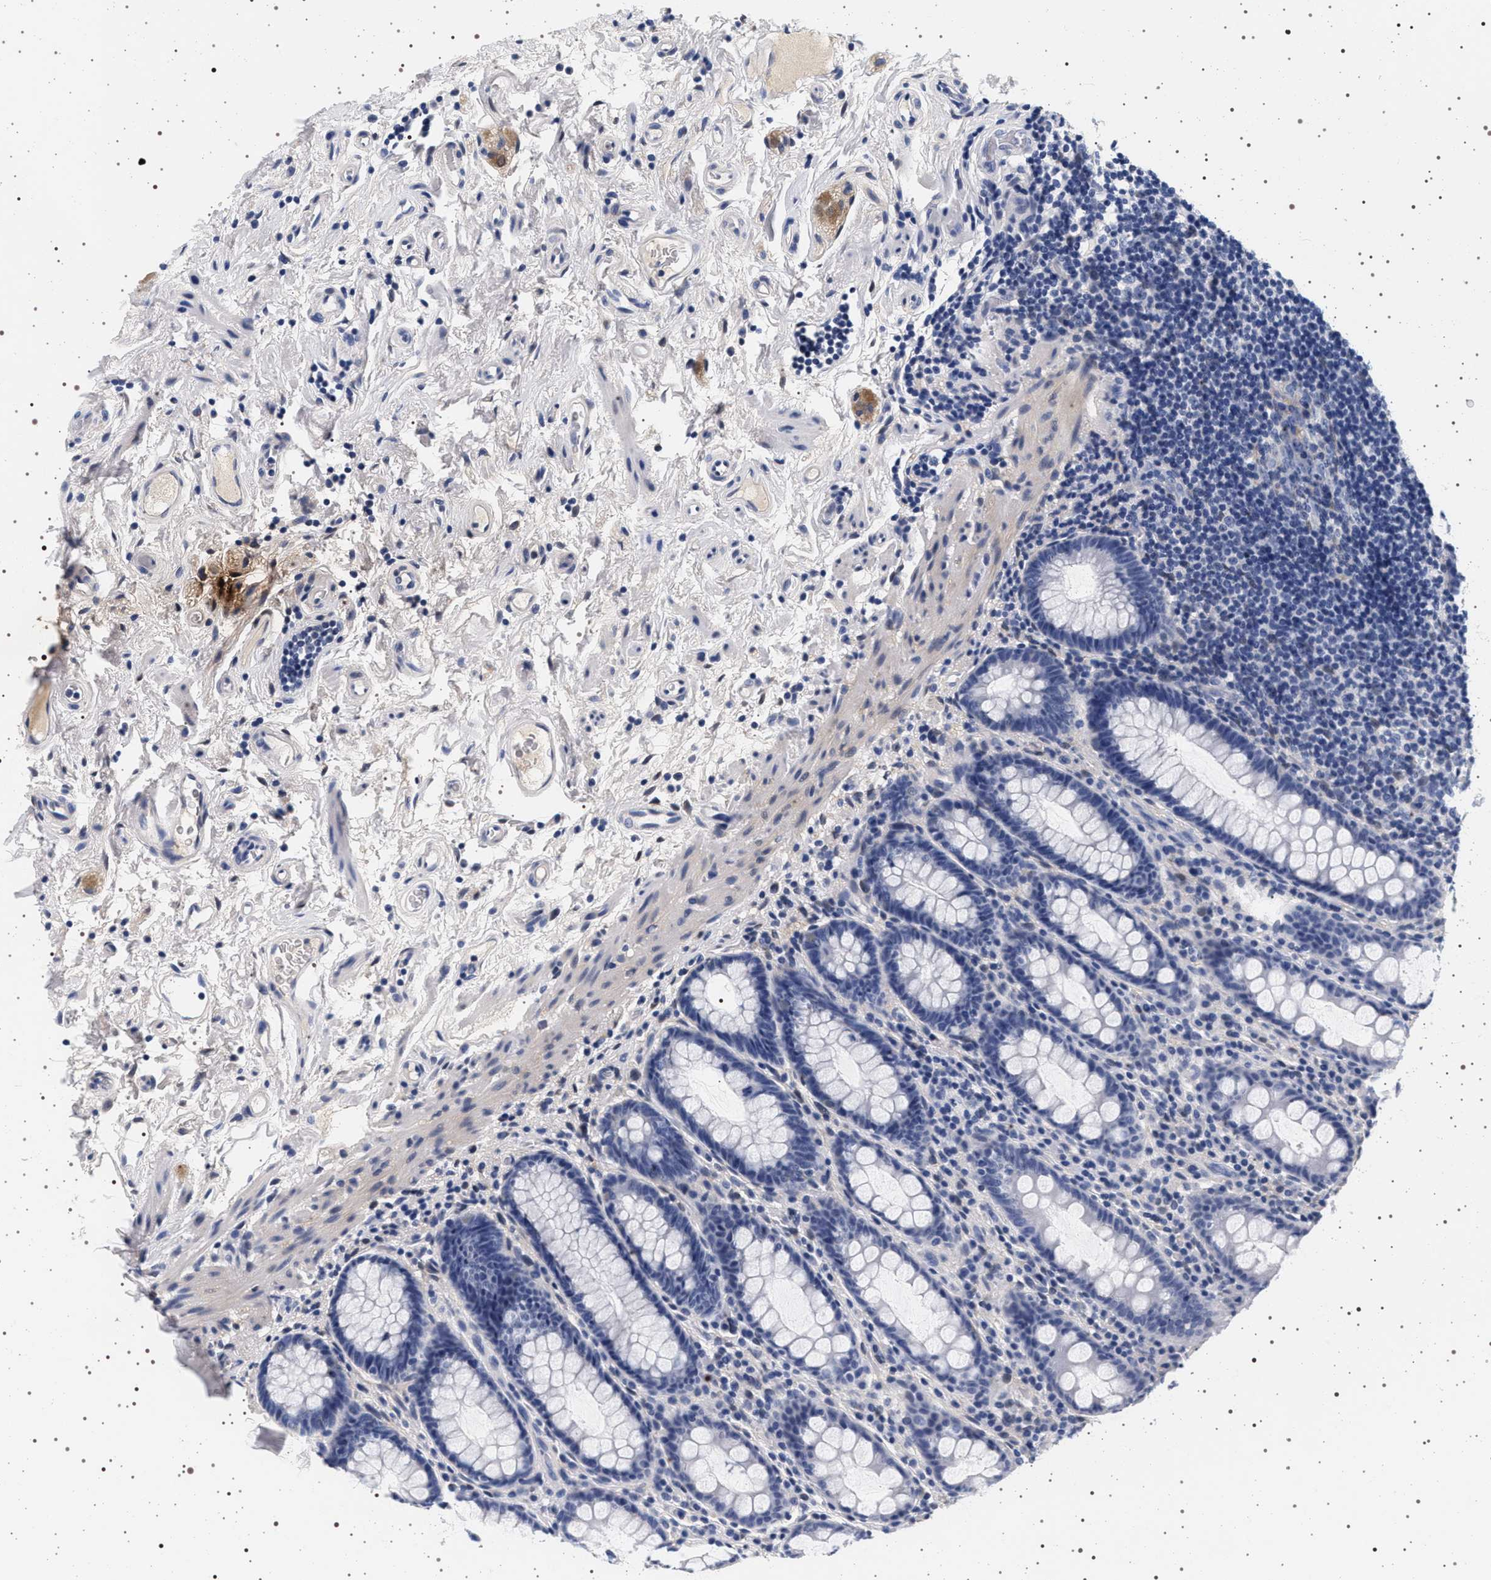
{"staining": {"intensity": "negative", "quantity": "none", "location": "none"}, "tissue": "rectum", "cell_type": "Glandular cells", "image_type": "normal", "snomed": [{"axis": "morphology", "description": "Normal tissue, NOS"}, {"axis": "topography", "description": "Rectum"}], "caption": "DAB immunohistochemical staining of normal human rectum exhibits no significant staining in glandular cells. (DAB immunohistochemistry, high magnification).", "gene": "MAPK10", "patient": {"sex": "male", "age": 92}}